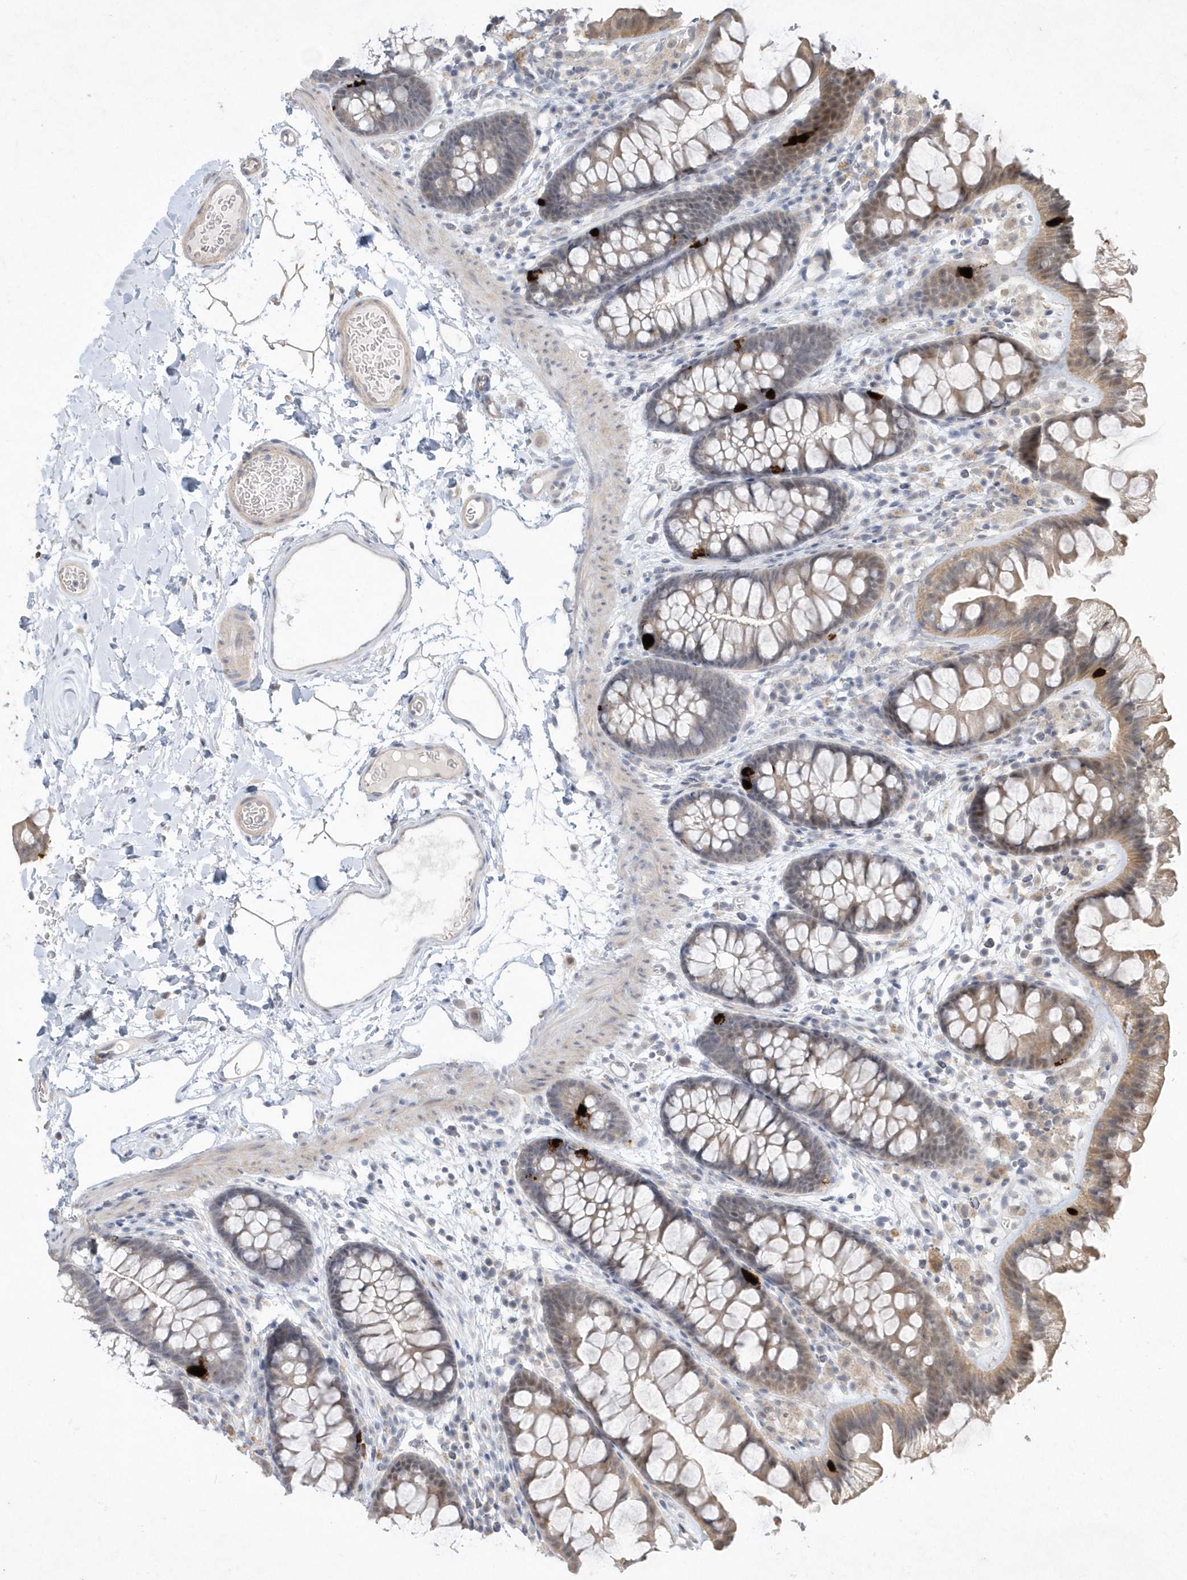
{"staining": {"intensity": "negative", "quantity": "none", "location": "none"}, "tissue": "colon", "cell_type": "Endothelial cells", "image_type": "normal", "snomed": [{"axis": "morphology", "description": "Normal tissue, NOS"}, {"axis": "topography", "description": "Colon"}], "caption": "A micrograph of colon stained for a protein exhibits no brown staining in endothelial cells.", "gene": "TSPEAR", "patient": {"sex": "female", "age": 62}}